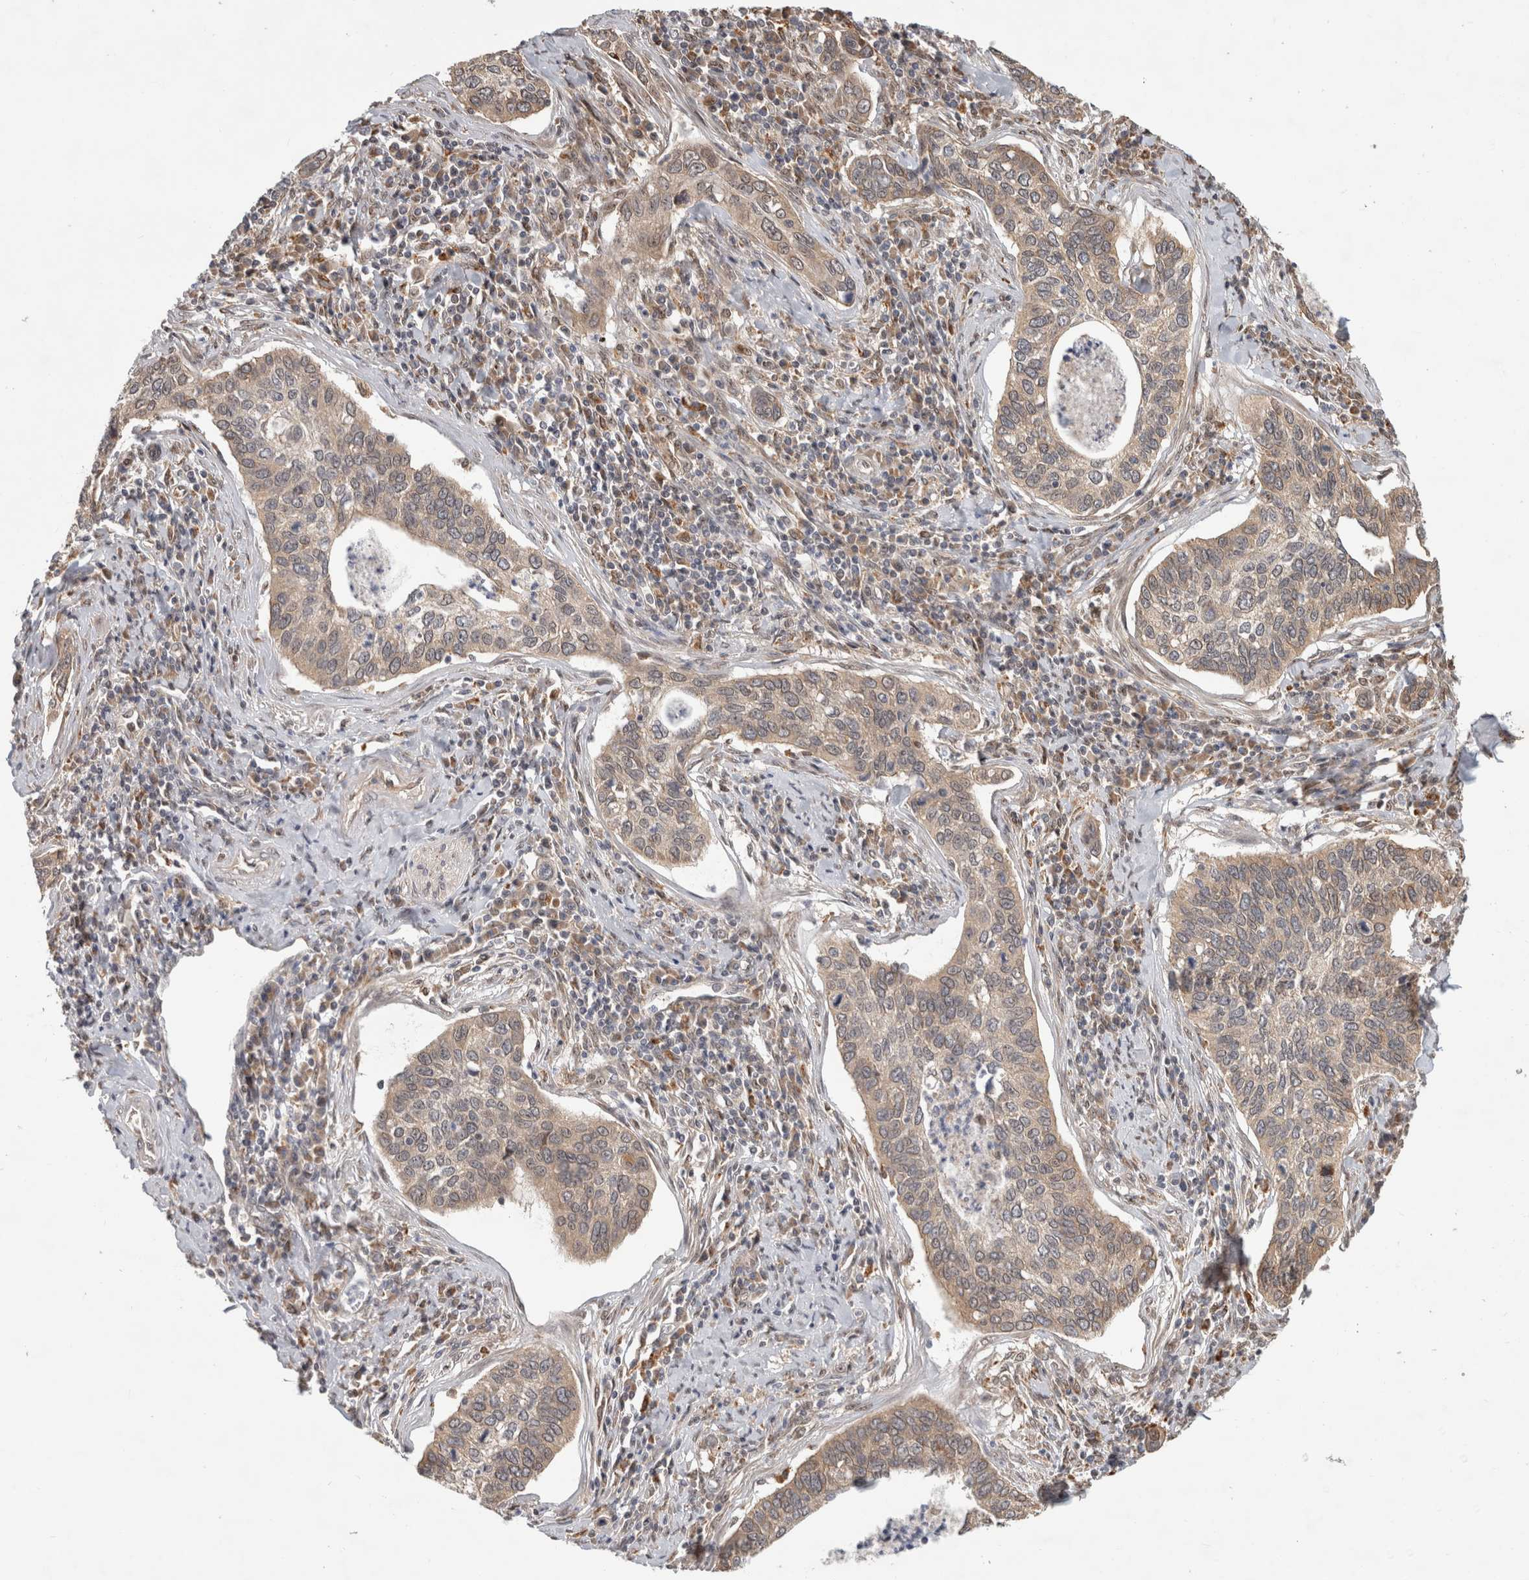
{"staining": {"intensity": "weak", "quantity": ">75%", "location": "cytoplasmic/membranous,nuclear"}, "tissue": "cervical cancer", "cell_type": "Tumor cells", "image_type": "cancer", "snomed": [{"axis": "morphology", "description": "Squamous cell carcinoma, NOS"}, {"axis": "topography", "description": "Cervix"}], "caption": "This micrograph shows cervical cancer (squamous cell carcinoma) stained with immunohistochemistry to label a protein in brown. The cytoplasmic/membranous and nuclear of tumor cells show weak positivity for the protein. Nuclei are counter-stained blue.", "gene": "NAB2", "patient": {"sex": "female", "age": 53}}